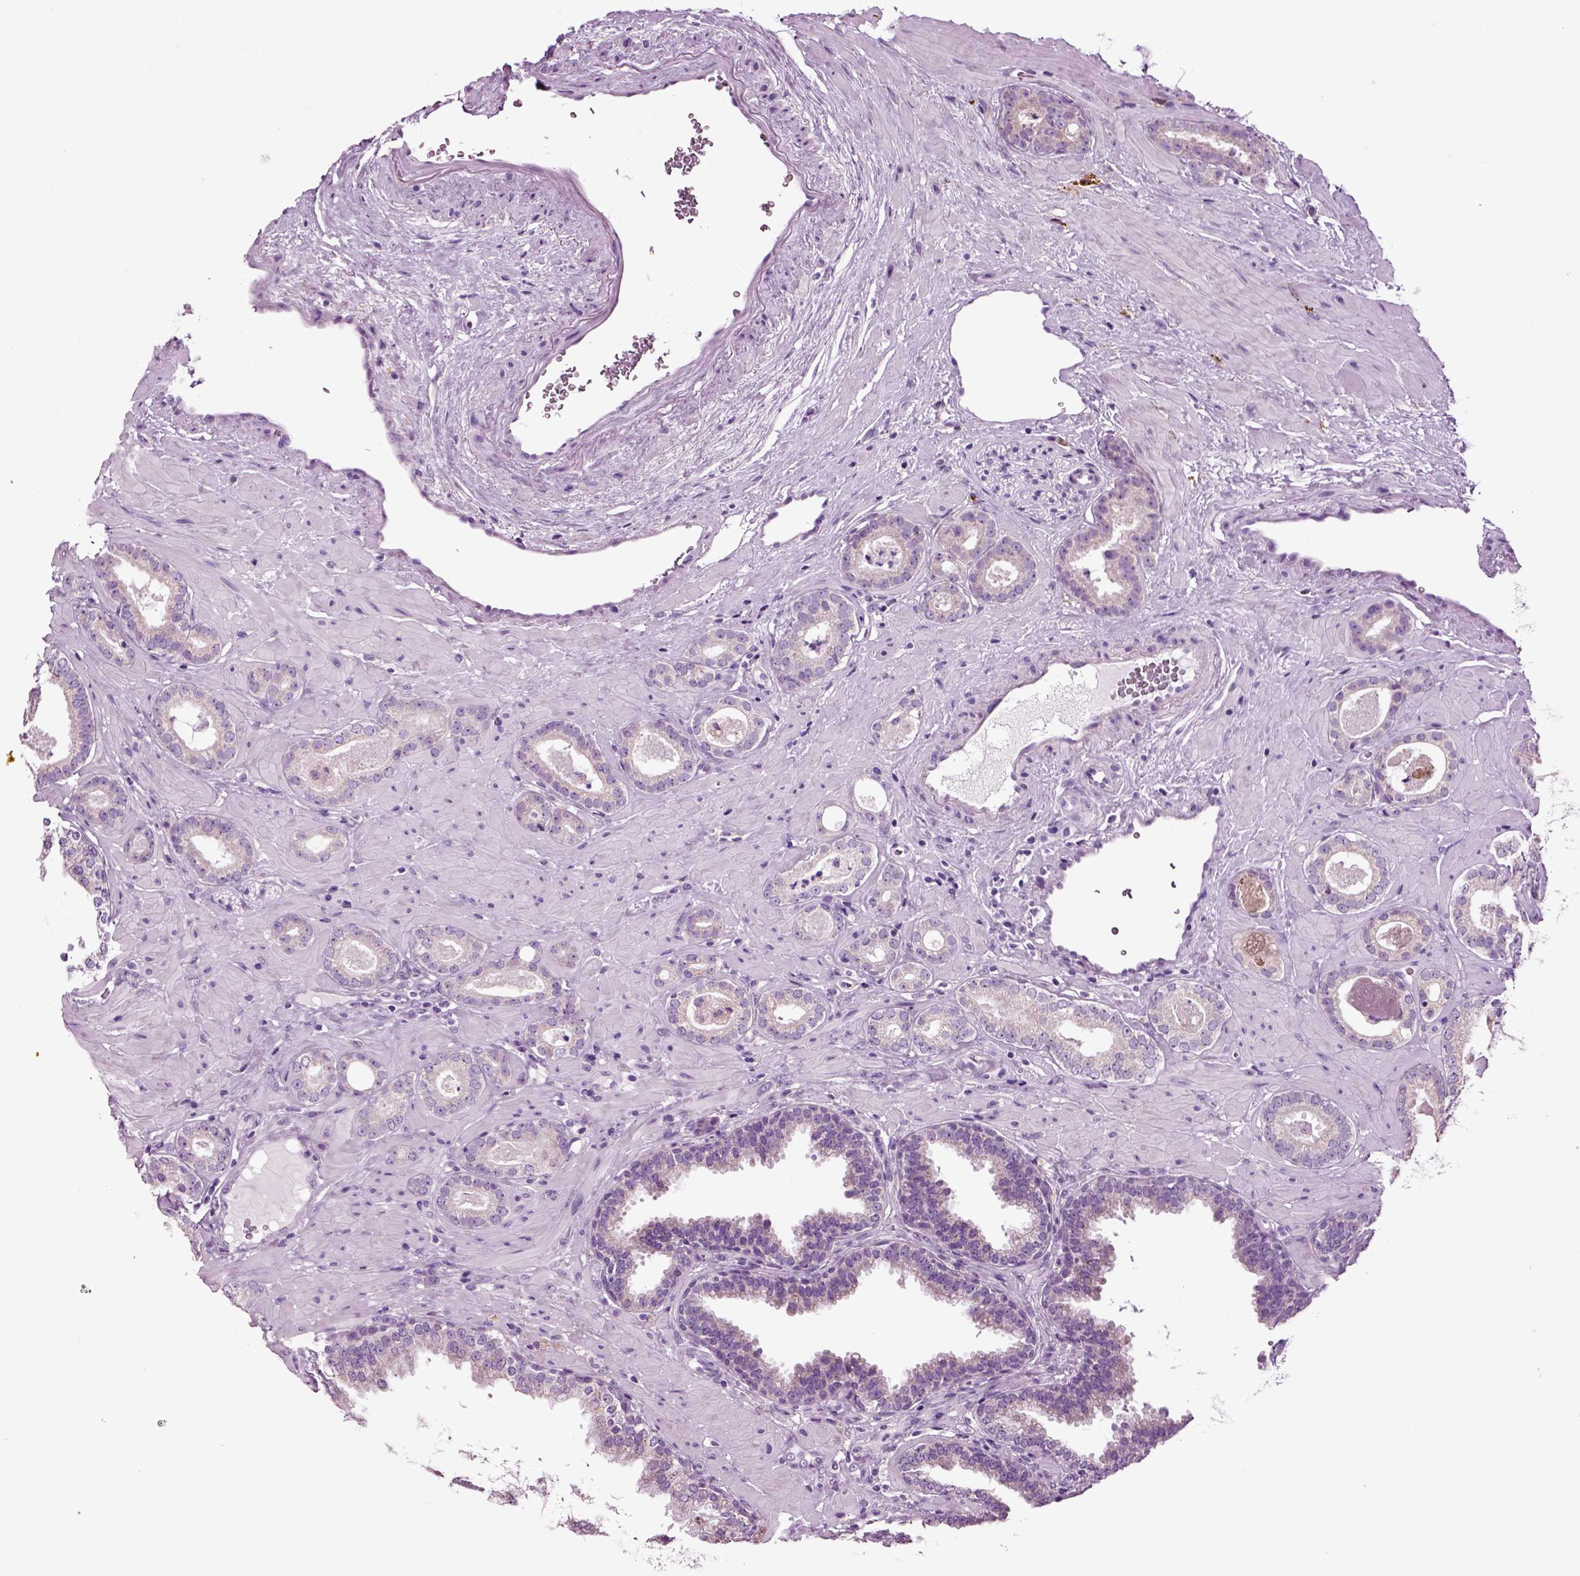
{"staining": {"intensity": "negative", "quantity": "none", "location": "none"}, "tissue": "prostate cancer", "cell_type": "Tumor cells", "image_type": "cancer", "snomed": [{"axis": "morphology", "description": "Adenocarcinoma, Low grade"}, {"axis": "topography", "description": "Prostate"}], "caption": "This is a image of immunohistochemistry staining of prostate cancer, which shows no positivity in tumor cells. (IHC, brightfield microscopy, high magnification).", "gene": "DNAH10", "patient": {"sex": "male", "age": 60}}